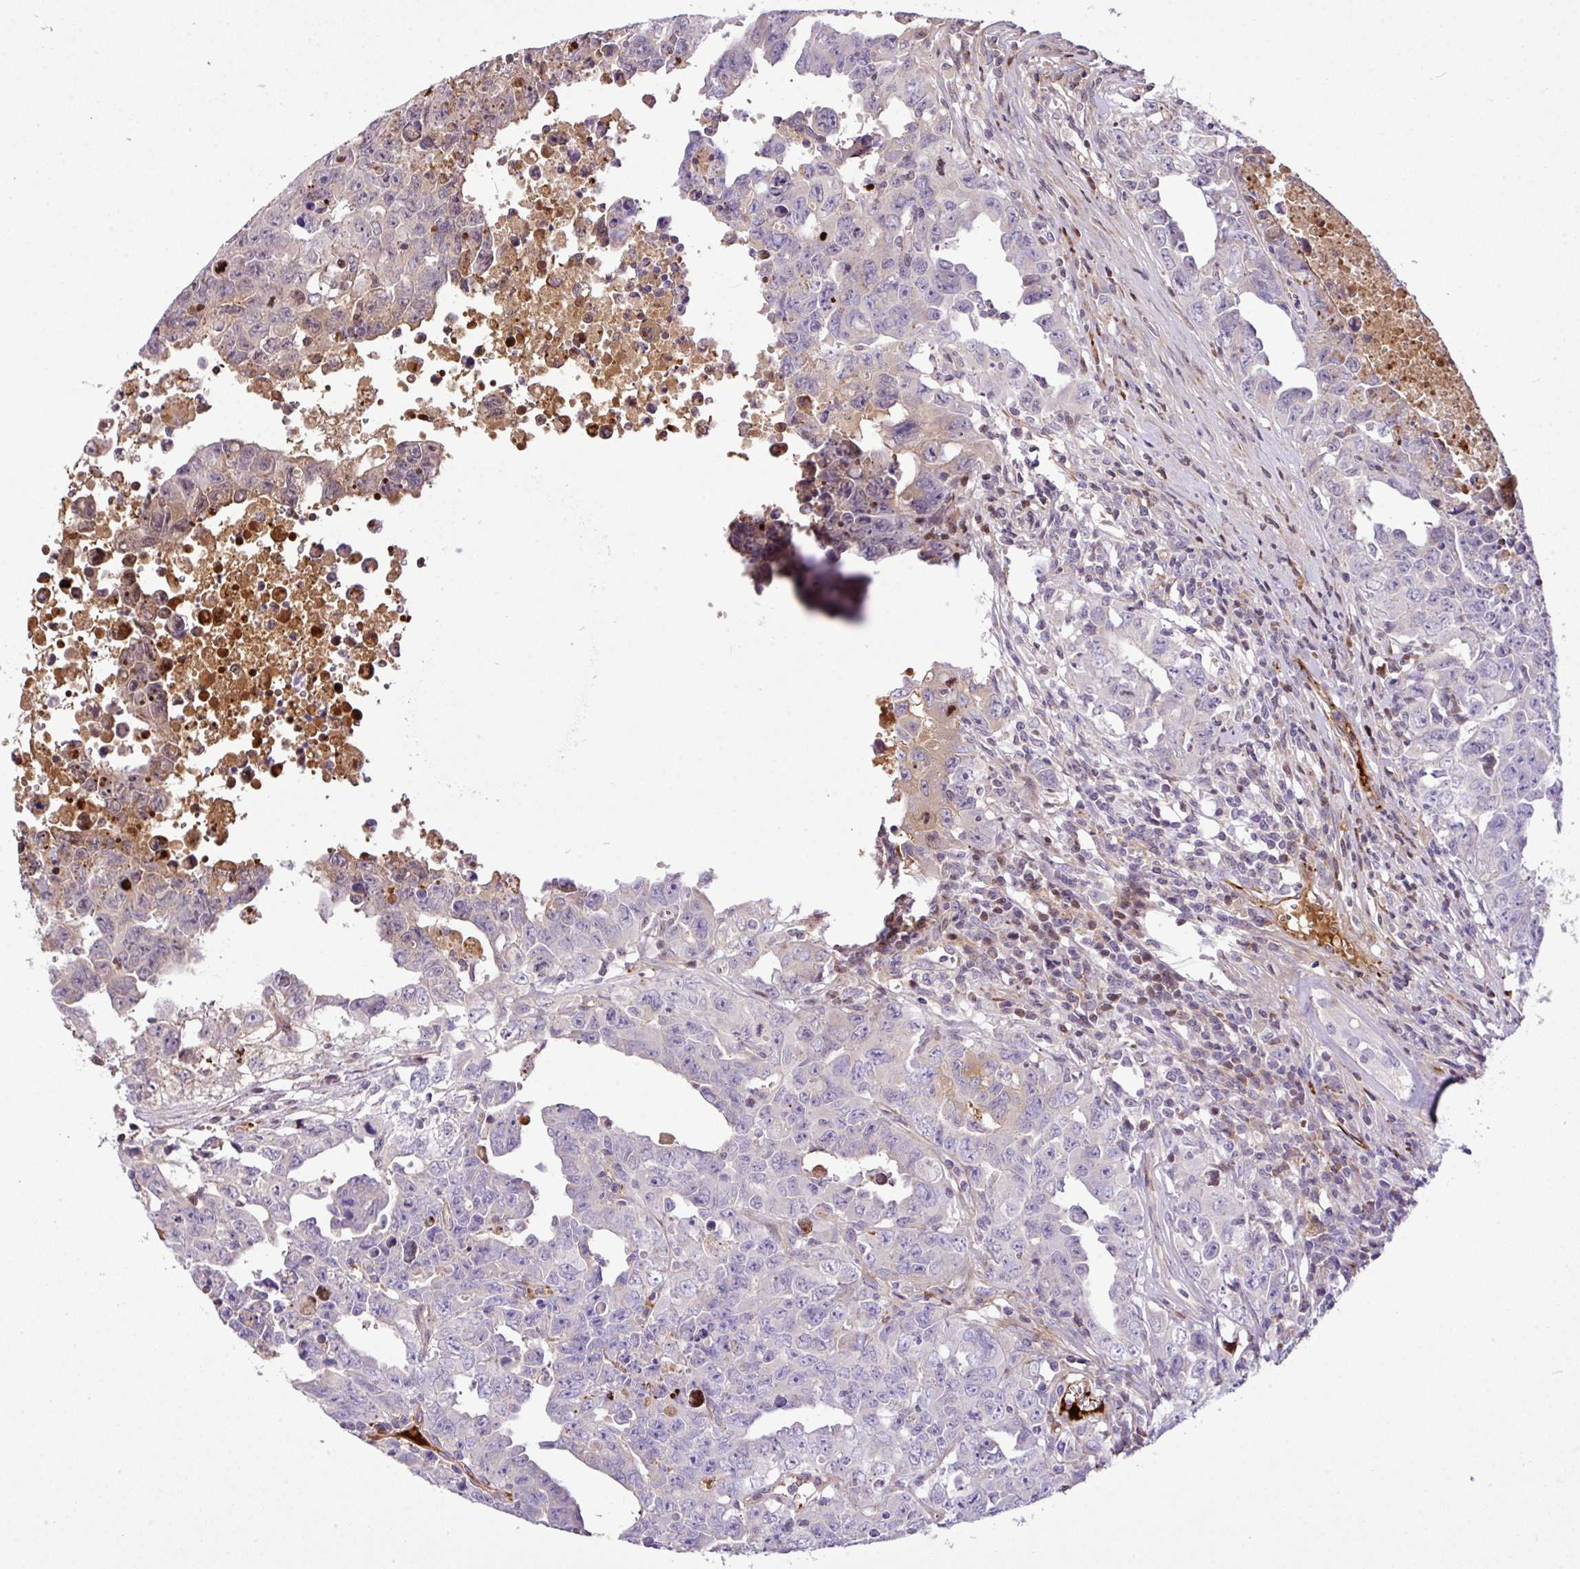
{"staining": {"intensity": "negative", "quantity": "none", "location": "none"}, "tissue": "testis cancer", "cell_type": "Tumor cells", "image_type": "cancer", "snomed": [{"axis": "morphology", "description": "Carcinoma, Embryonal, NOS"}, {"axis": "topography", "description": "Testis"}], "caption": "This is a photomicrograph of immunohistochemistry (IHC) staining of testis embryonal carcinoma, which shows no staining in tumor cells.", "gene": "CTXN2", "patient": {"sex": "male", "age": 24}}